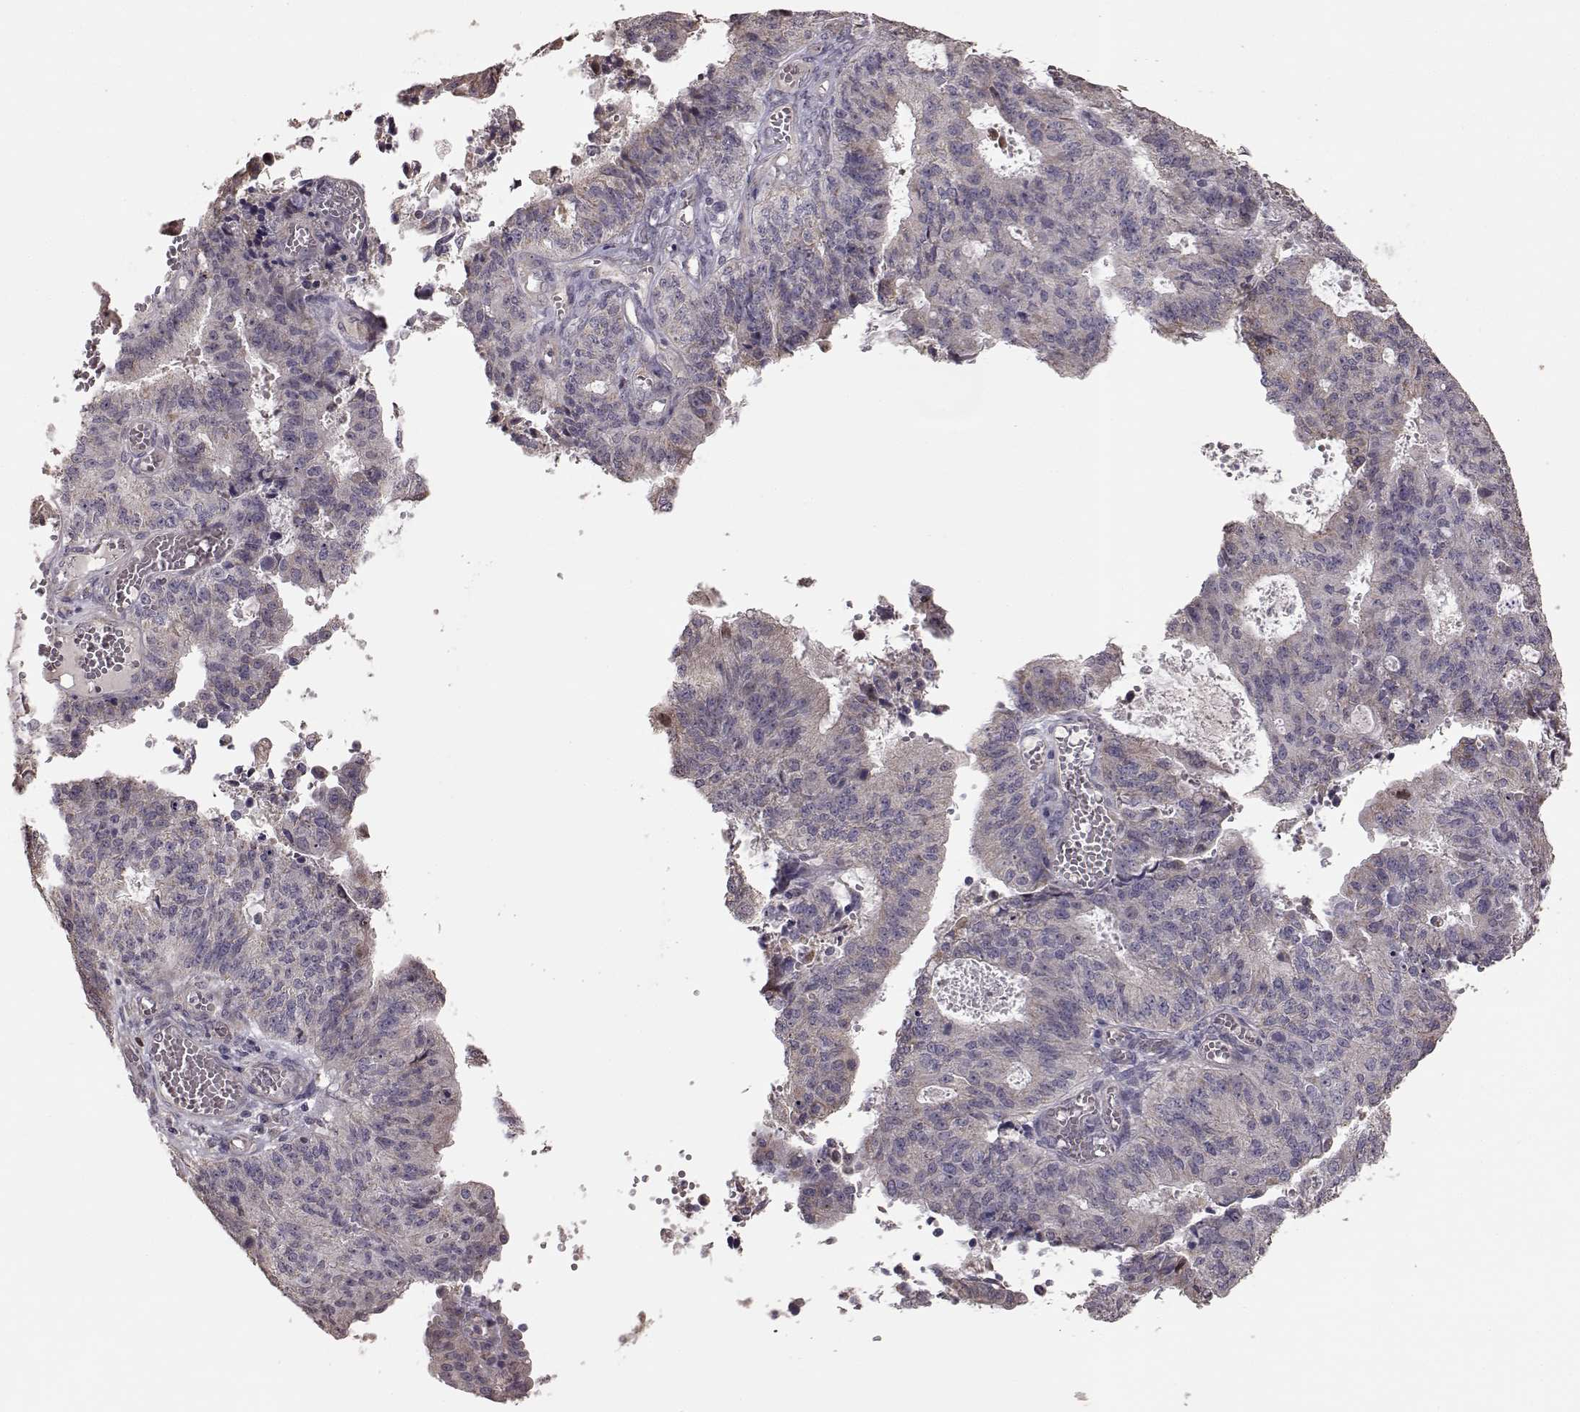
{"staining": {"intensity": "negative", "quantity": "none", "location": "none"}, "tissue": "endometrial cancer", "cell_type": "Tumor cells", "image_type": "cancer", "snomed": [{"axis": "morphology", "description": "Adenocarcinoma, NOS"}, {"axis": "topography", "description": "Endometrium"}], "caption": "The histopathology image reveals no staining of tumor cells in endometrial cancer (adenocarcinoma).", "gene": "BACH2", "patient": {"sex": "female", "age": 82}}